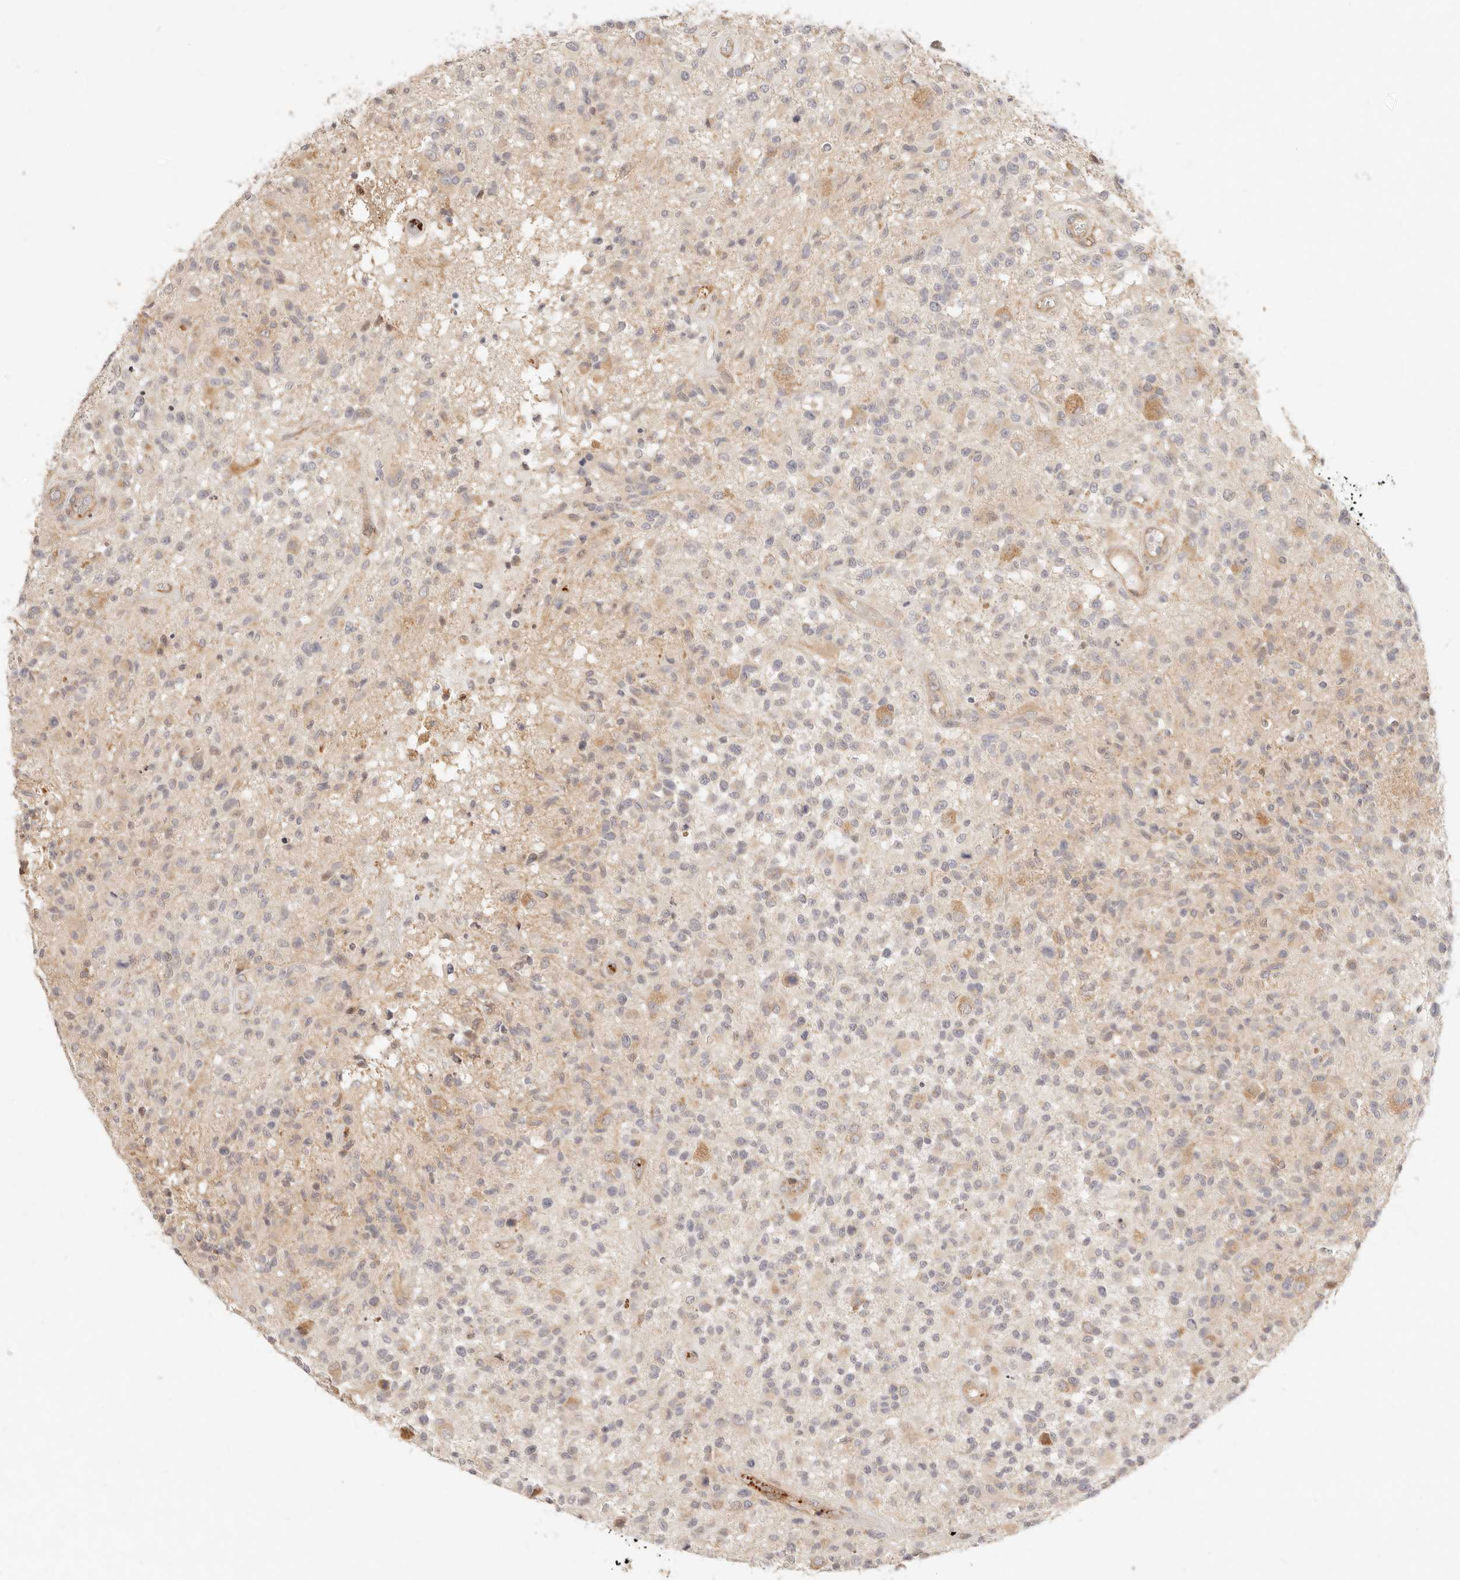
{"staining": {"intensity": "negative", "quantity": "none", "location": "none"}, "tissue": "glioma", "cell_type": "Tumor cells", "image_type": "cancer", "snomed": [{"axis": "morphology", "description": "Glioma, malignant, High grade"}, {"axis": "morphology", "description": "Glioblastoma, NOS"}, {"axis": "topography", "description": "Brain"}], "caption": "Human glioblastoma stained for a protein using immunohistochemistry demonstrates no positivity in tumor cells.", "gene": "UBXN10", "patient": {"sex": "male", "age": 60}}